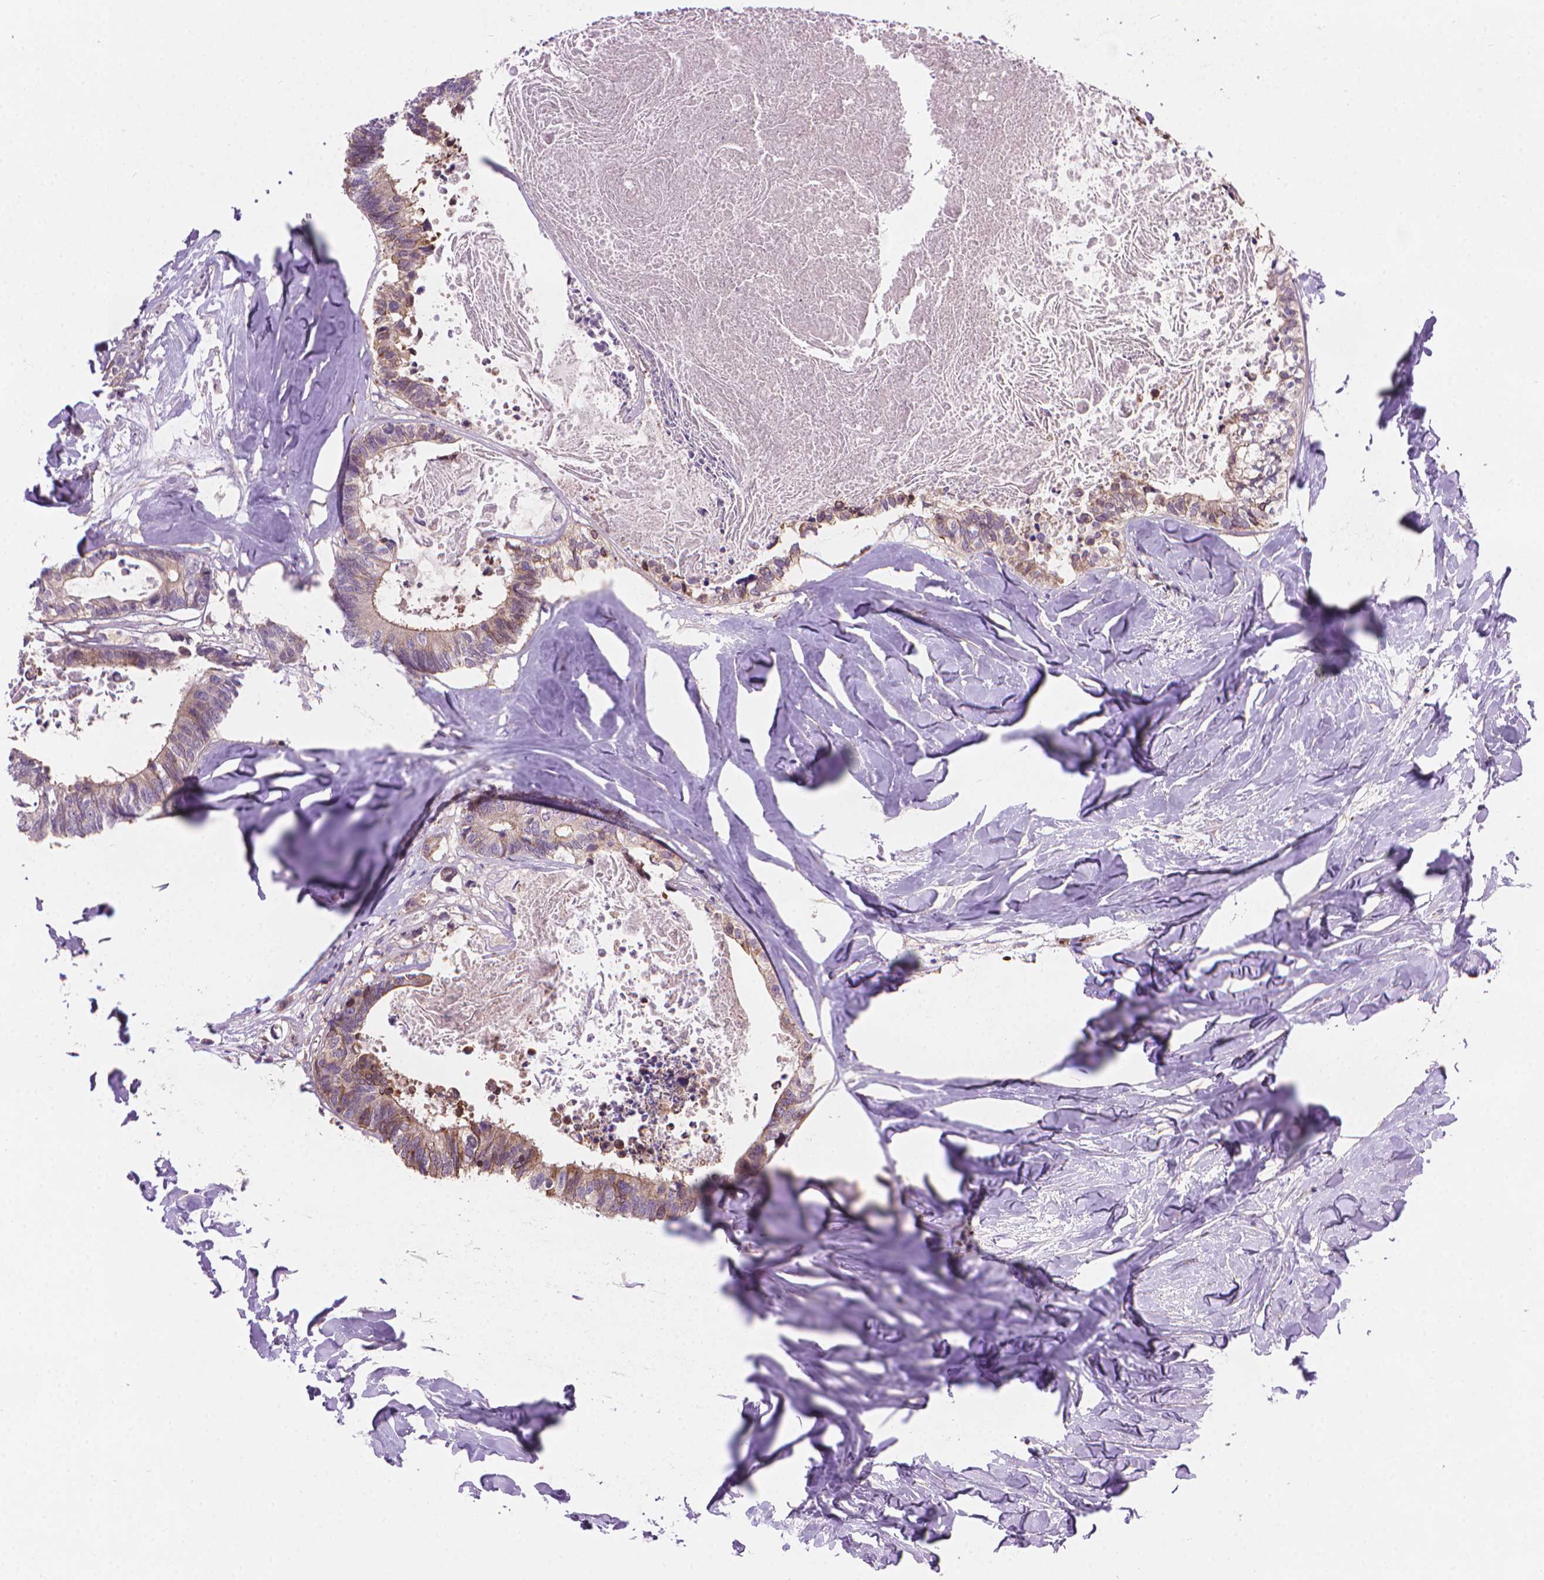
{"staining": {"intensity": "weak", "quantity": "<25%", "location": "cytoplasmic/membranous"}, "tissue": "colorectal cancer", "cell_type": "Tumor cells", "image_type": "cancer", "snomed": [{"axis": "morphology", "description": "Adenocarcinoma, NOS"}, {"axis": "topography", "description": "Colon"}, {"axis": "topography", "description": "Rectum"}], "caption": "The photomicrograph demonstrates no staining of tumor cells in adenocarcinoma (colorectal). (DAB immunohistochemistry with hematoxylin counter stain).", "gene": "AMMECR1", "patient": {"sex": "male", "age": 57}}